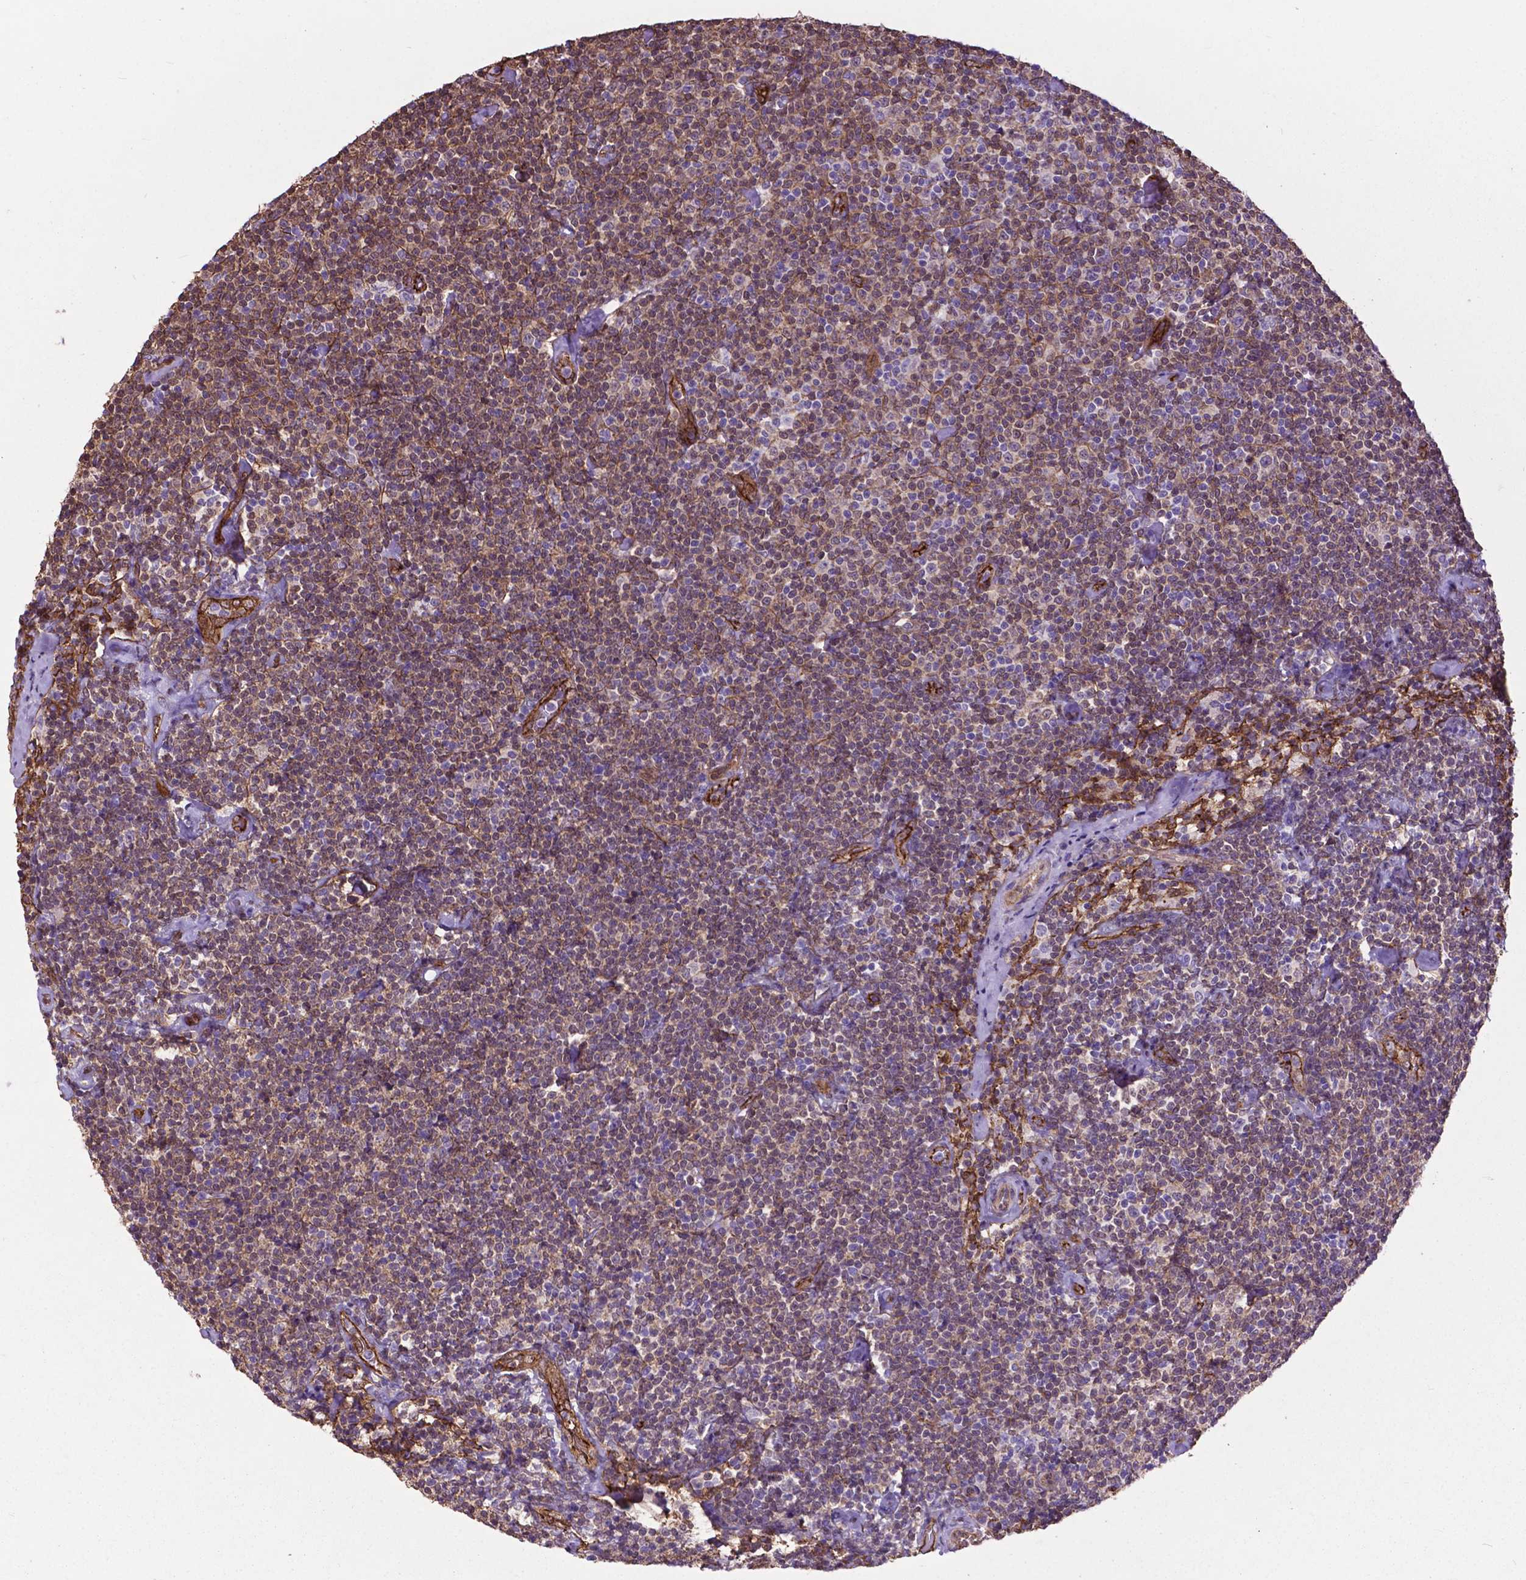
{"staining": {"intensity": "weak", "quantity": "25%-75%", "location": "cytoplasmic/membranous,nuclear"}, "tissue": "lymphoma", "cell_type": "Tumor cells", "image_type": "cancer", "snomed": [{"axis": "morphology", "description": "Malignant lymphoma, non-Hodgkin's type, Low grade"}, {"axis": "topography", "description": "Lymph node"}], "caption": "A brown stain labels weak cytoplasmic/membranous and nuclear positivity of a protein in human low-grade malignant lymphoma, non-Hodgkin's type tumor cells.", "gene": "PDLIM1", "patient": {"sex": "male", "age": 81}}